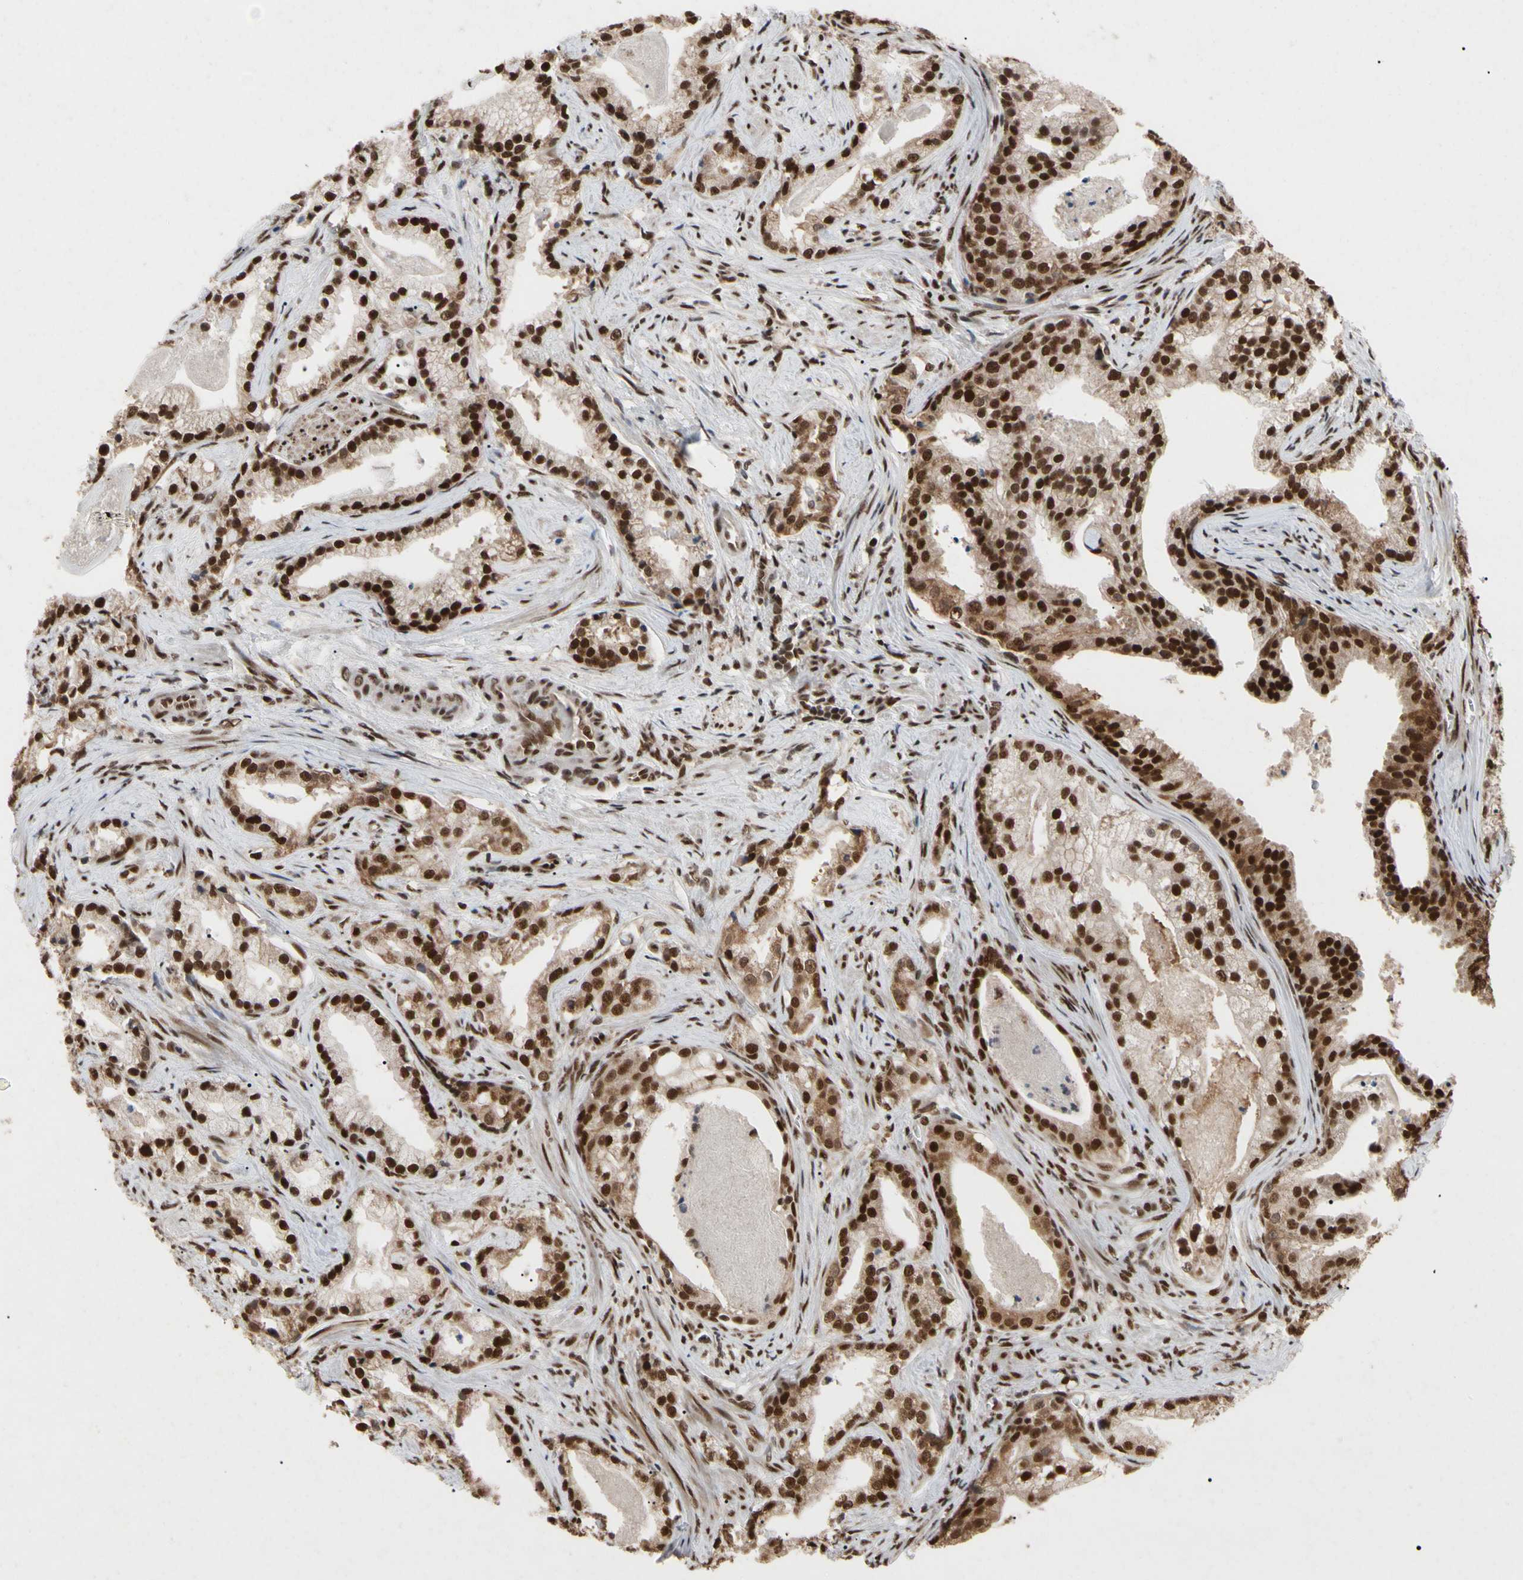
{"staining": {"intensity": "strong", "quantity": ">75%", "location": "cytoplasmic/membranous,nuclear"}, "tissue": "prostate cancer", "cell_type": "Tumor cells", "image_type": "cancer", "snomed": [{"axis": "morphology", "description": "Adenocarcinoma, Low grade"}, {"axis": "topography", "description": "Prostate"}], "caption": "Tumor cells demonstrate high levels of strong cytoplasmic/membranous and nuclear expression in approximately >75% of cells in human prostate low-grade adenocarcinoma.", "gene": "FAM98B", "patient": {"sex": "male", "age": 59}}